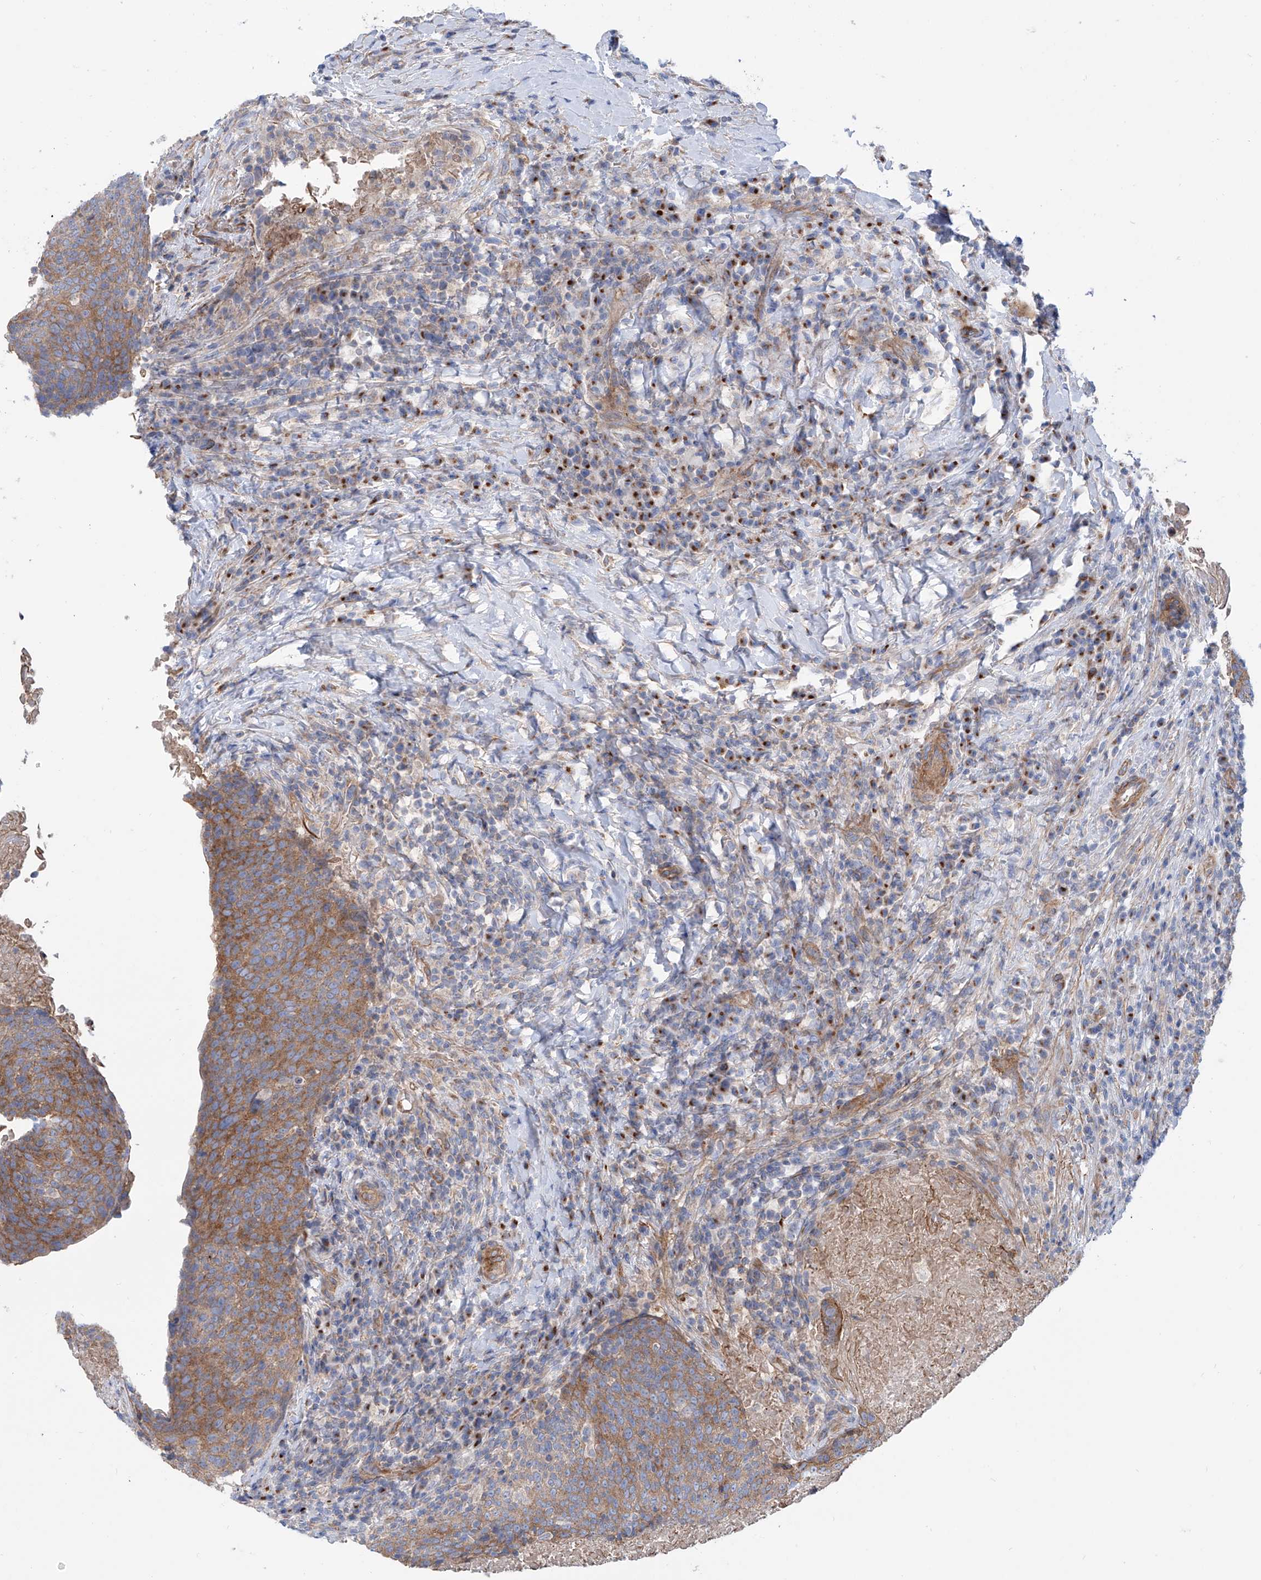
{"staining": {"intensity": "moderate", "quantity": ">75%", "location": "cytoplasmic/membranous"}, "tissue": "head and neck cancer", "cell_type": "Tumor cells", "image_type": "cancer", "snomed": [{"axis": "morphology", "description": "Squamous cell carcinoma, NOS"}, {"axis": "morphology", "description": "Squamous cell carcinoma, metastatic, NOS"}, {"axis": "topography", "description": "Lymph node"}, {"axis": "topography", "description": "Head-Neck"}], "caption": "Tumor cells display medium levels of moderate cytoplasmic/membranous staining in approximately >75% of cells in human head and neck cancer. Nuclei are stained in blue.", "gene": "TMEM209", "patient": {"sex": "male", "age": 62}}